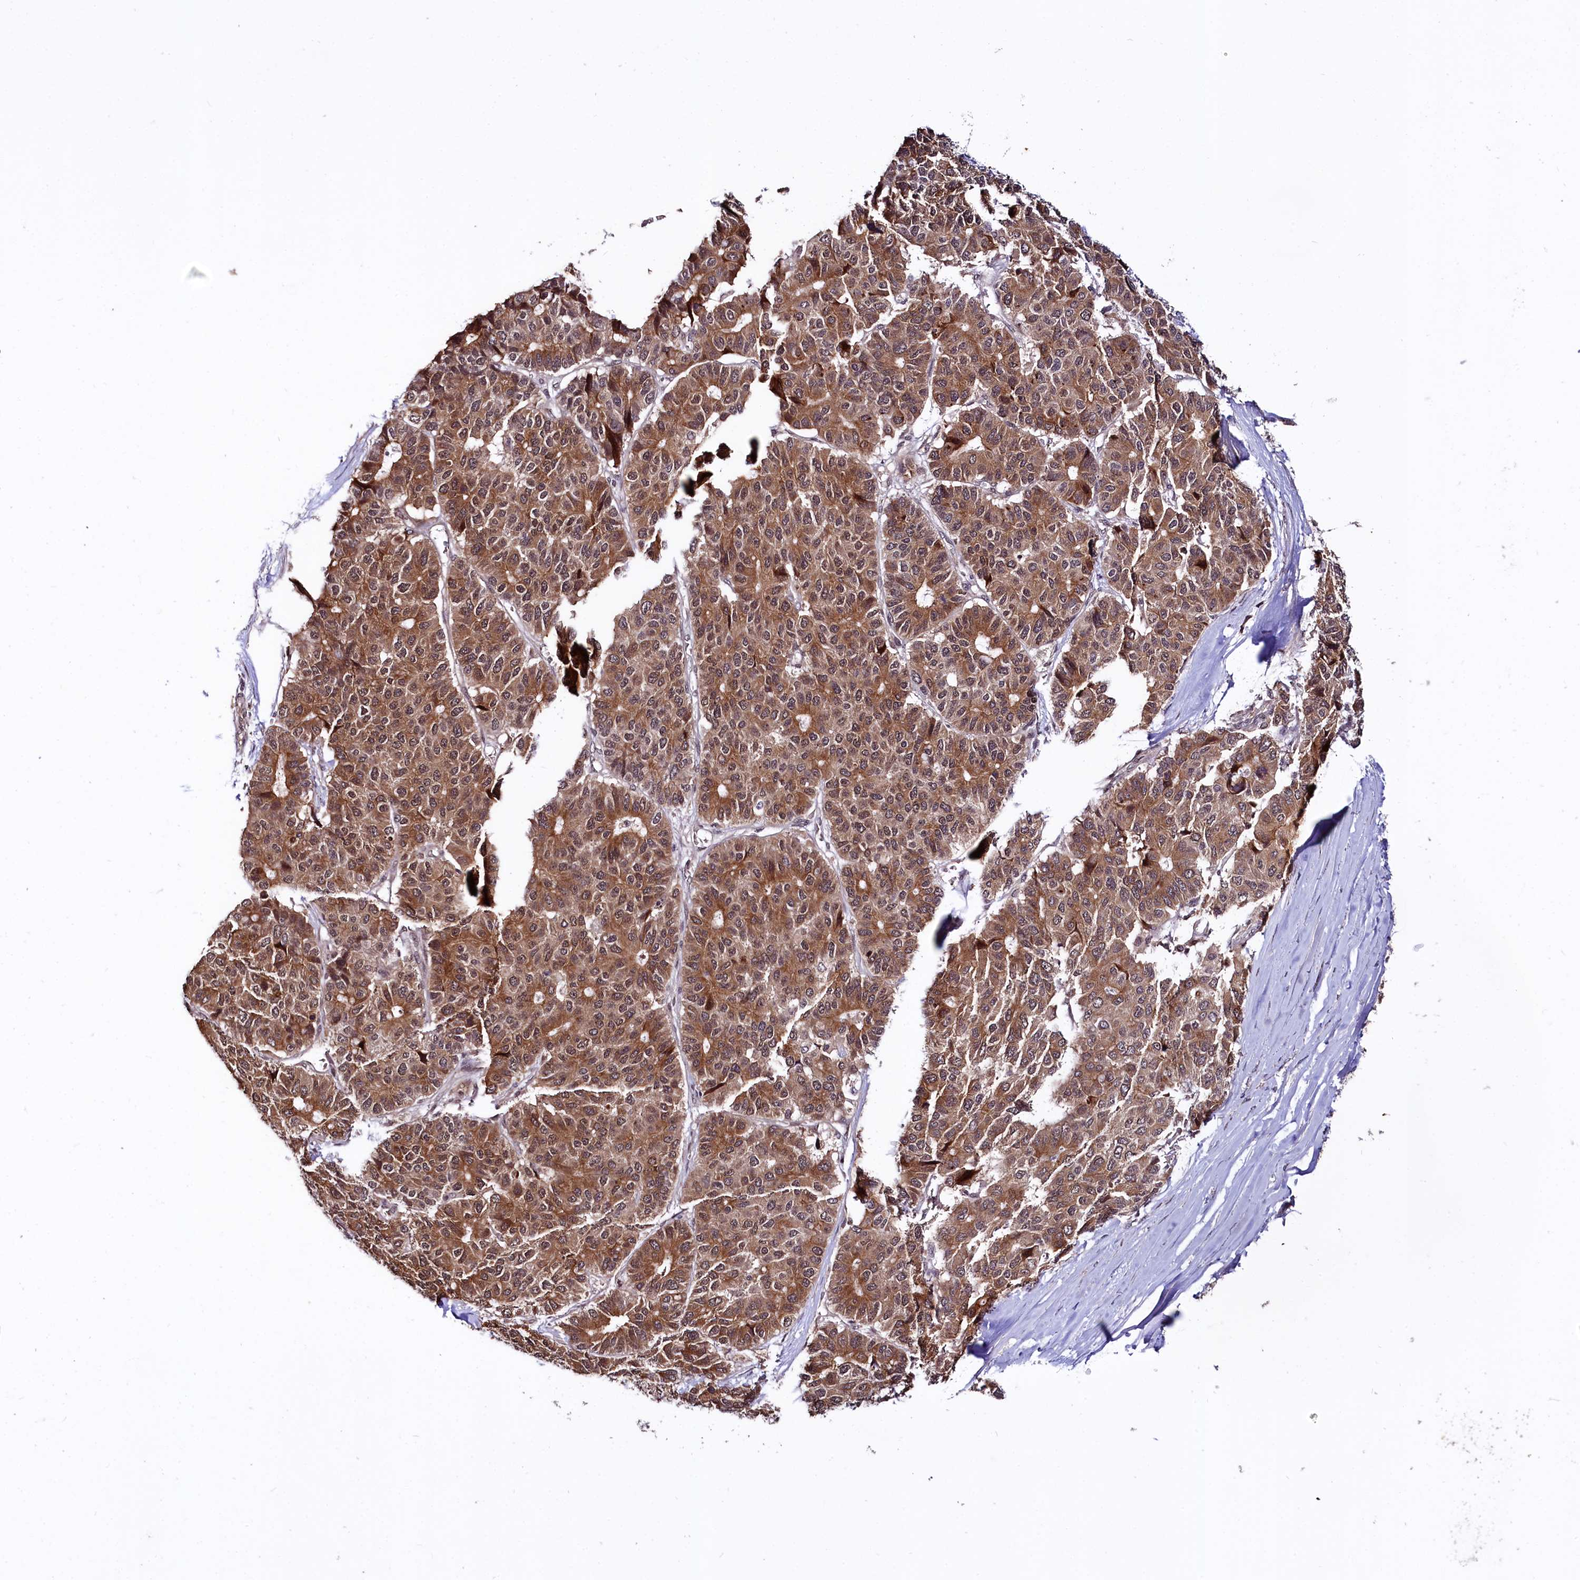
{"staining": {"intensity": "moderate", "quantity": ">75%", "location": "cytoplasmic/membranous,nuclear"}, "tissue": "pancreatic cancer", "cell_type": "Tumor cells", "image_type": "cancer", "snomed": [{"axis": "morphology", "description": "Adenocarcinoma, NOS"}, {"axis": "topography", "description": "Pancreas"}], "caption": "High-power microscopy captured an immunohistochemistry image of pancreatic cancer (adenocarcinoma), revealing moderate cytoplasmic/membranous and nuclear expression in about >75% of tumor cells. The staining was performed using DAB (3,3'-diaminobenzidine) to visualize the protein expression in brown, while the nuclei were stained in blue with hematoxylin (Magnification: 20x).", "gene": "UBE3A", "patient": {"sex": "male", "age": 50}}